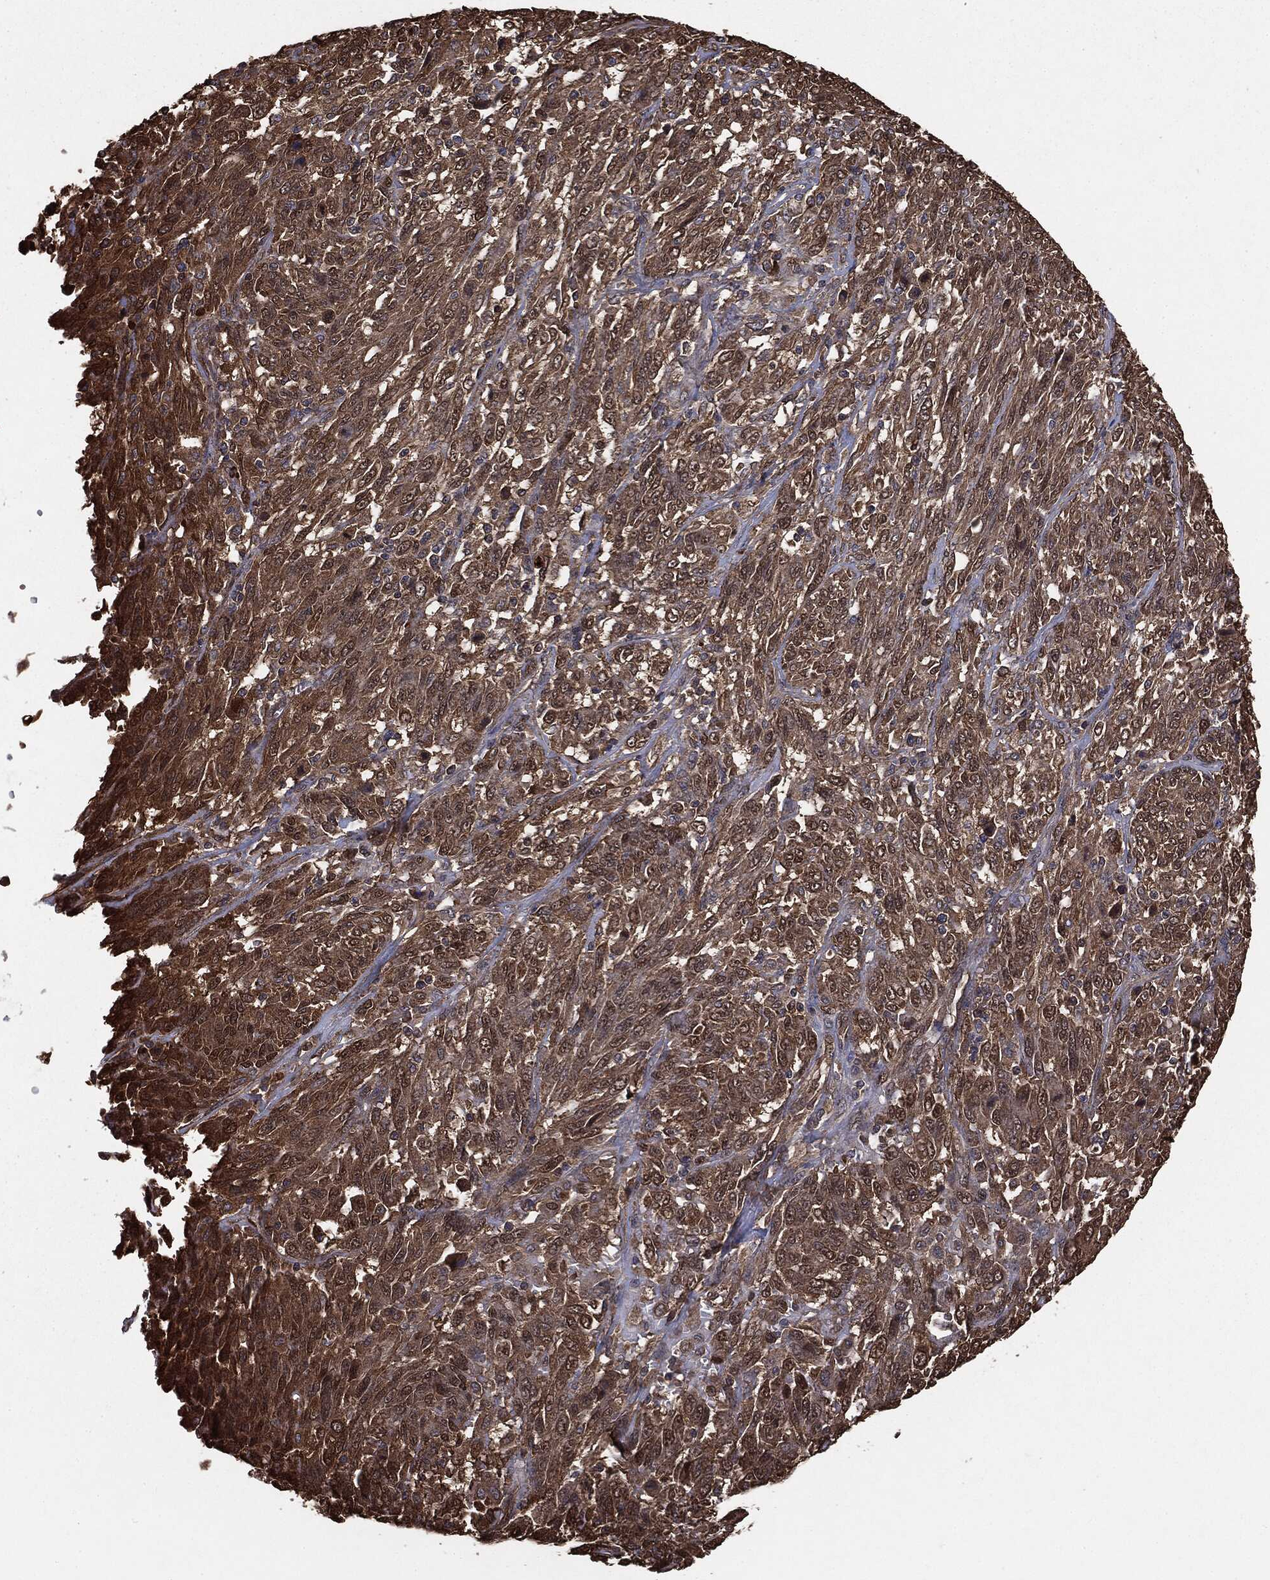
{"staining": {"intensity": "moderate", "quantity": ">75%", "location": "cytoplasmic/membranous"}, "tissue": "melanoma", "cell_type": "Tumor cells", "image_type": "cancer", "snomed": [{"axis": "morphology", "description": "Malignant melanoma, NOS"}, {"axis": "topography", "description": "Skin"}], "caption": "This is a micrograph of immunohistochemistry staining of malignant melanoma, which shows moderate expression in the cytoplasmic/membranous of tumor cells.", "gene": "NME1", "patient": {"sex": "female", "age": 91}}